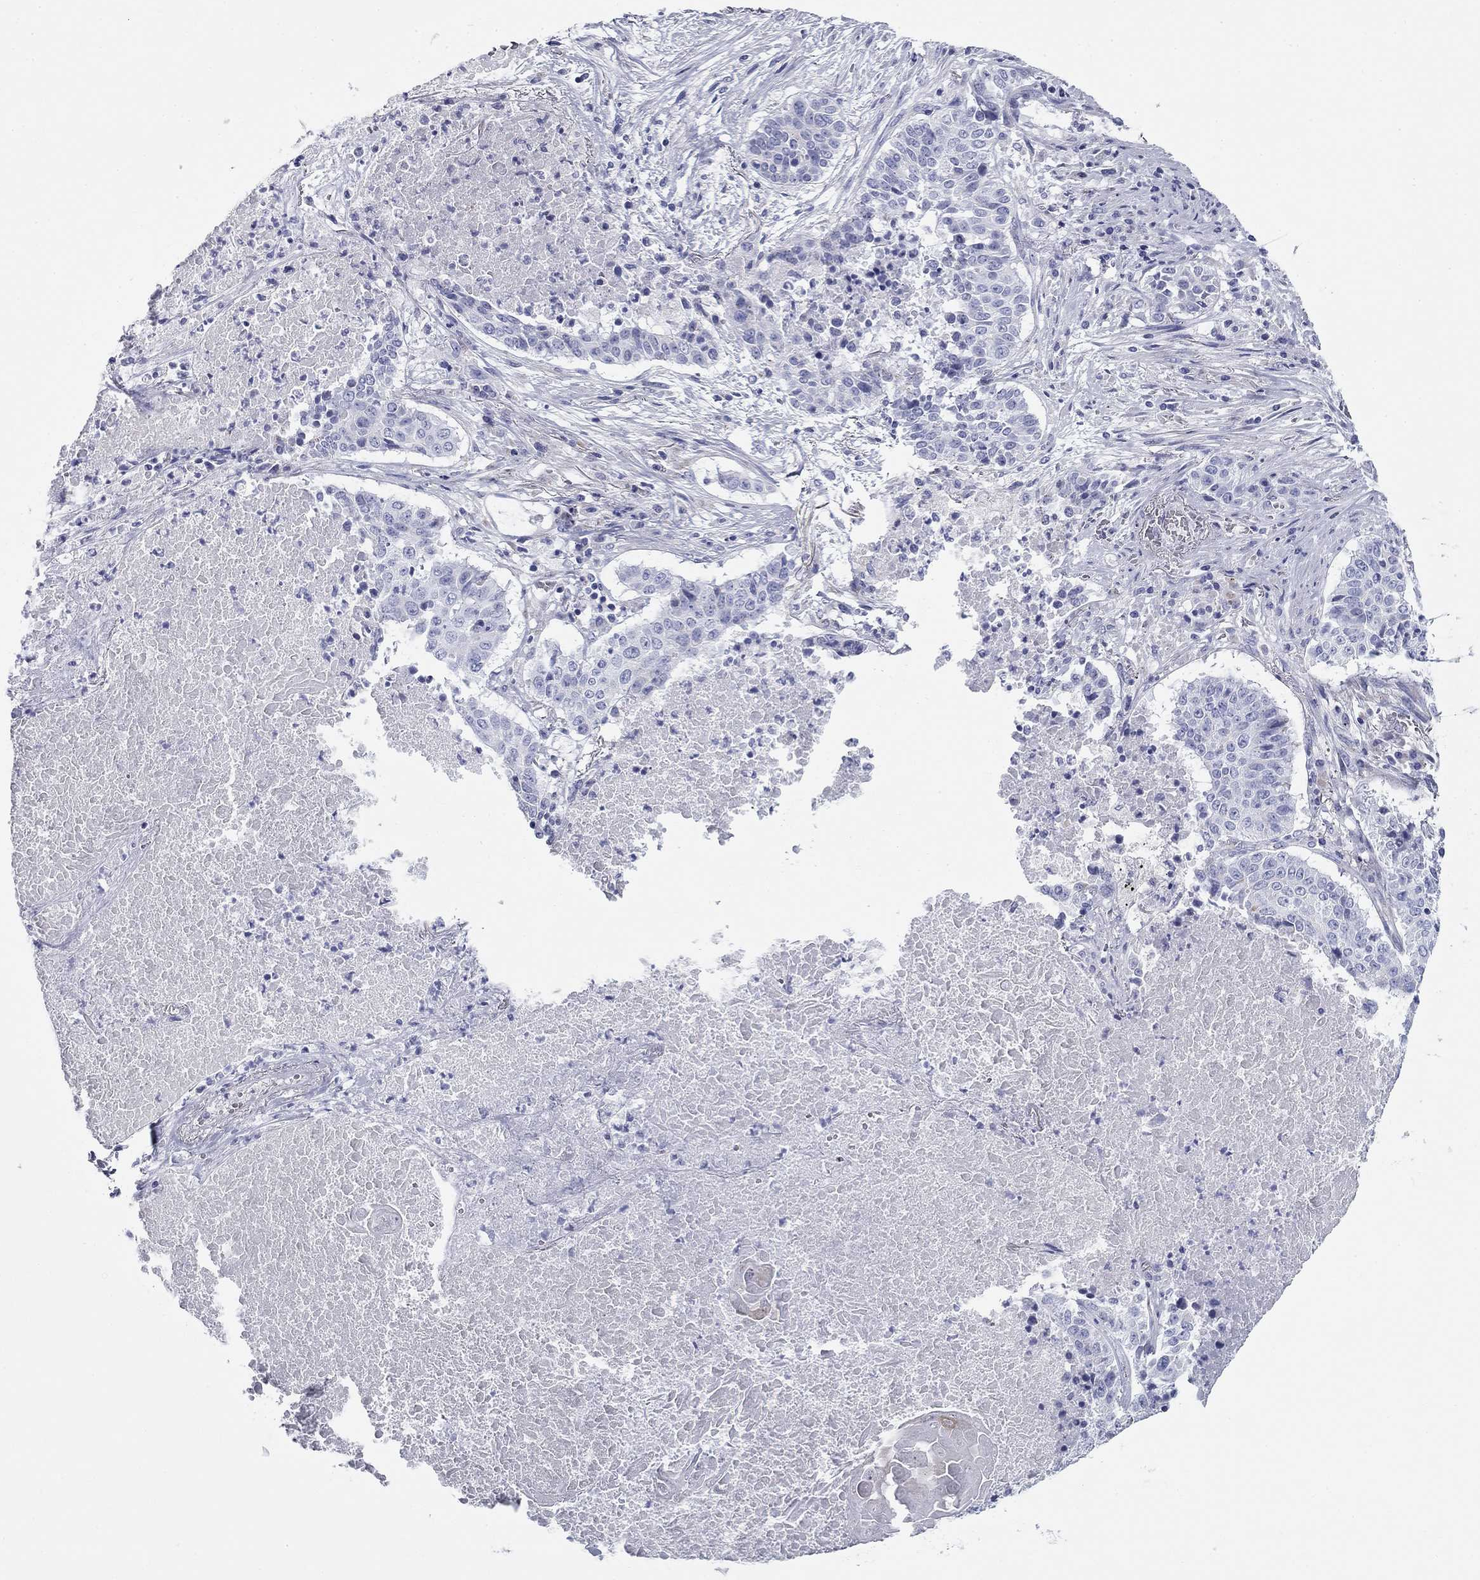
{"staining": {"intensity": "negative", "quantity": "none", "location": "none"}, "tissue": "lung cancer", "cell_type": "Tumor cells", "image_type": "cancer", "snomed": [{"axis": "morphology", "description": "Squamous cell carcinoma, NOS"}, {"axis": "topography", "description": "Lung"}], "caption": "This is a micrograph of IHC staining of squamous cell carcinoma (lung), which shows no expression in tumor cells.", "gene": "ZP2", "patient": {"sex": "male", "age": 64}}